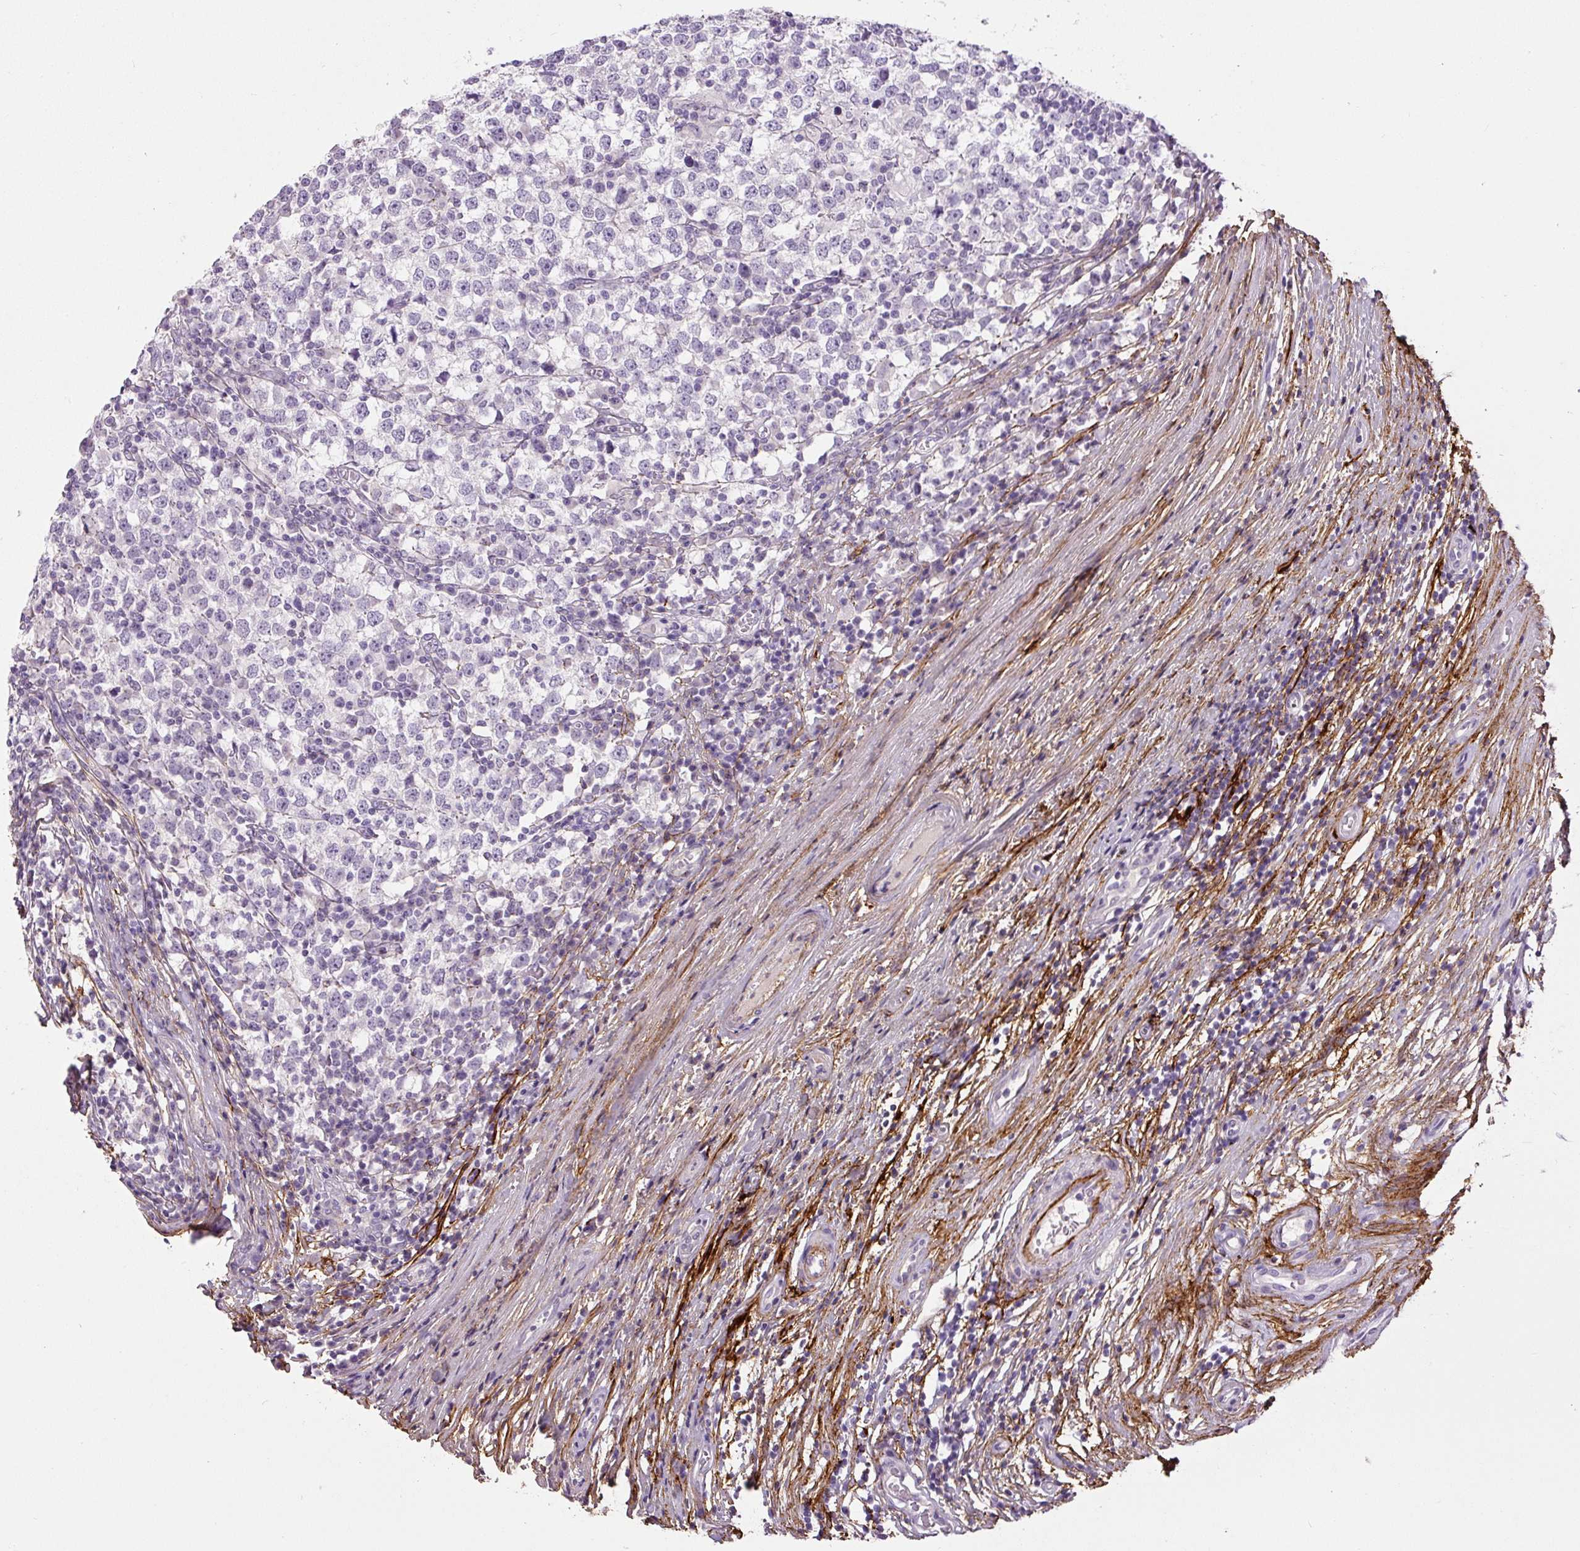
{"staining": {"intensity": "negative", "quantity": "none", "location": "none"}, "tissue": "testis cancer", "cell_type": "Tumor cells", "image_type": "cancer", "snomed": [{"axis": "morphology", "description": "Seminoma, NOS"}, {"axis": "topography", "description": "Testis"}], "caption": "Human testis seminoma stained for a protein using immunohistochemistry (IHC) displays no staining in tumor cells.", "gene": "FBN1", "patient": {"sex": "male", "age": 65}}